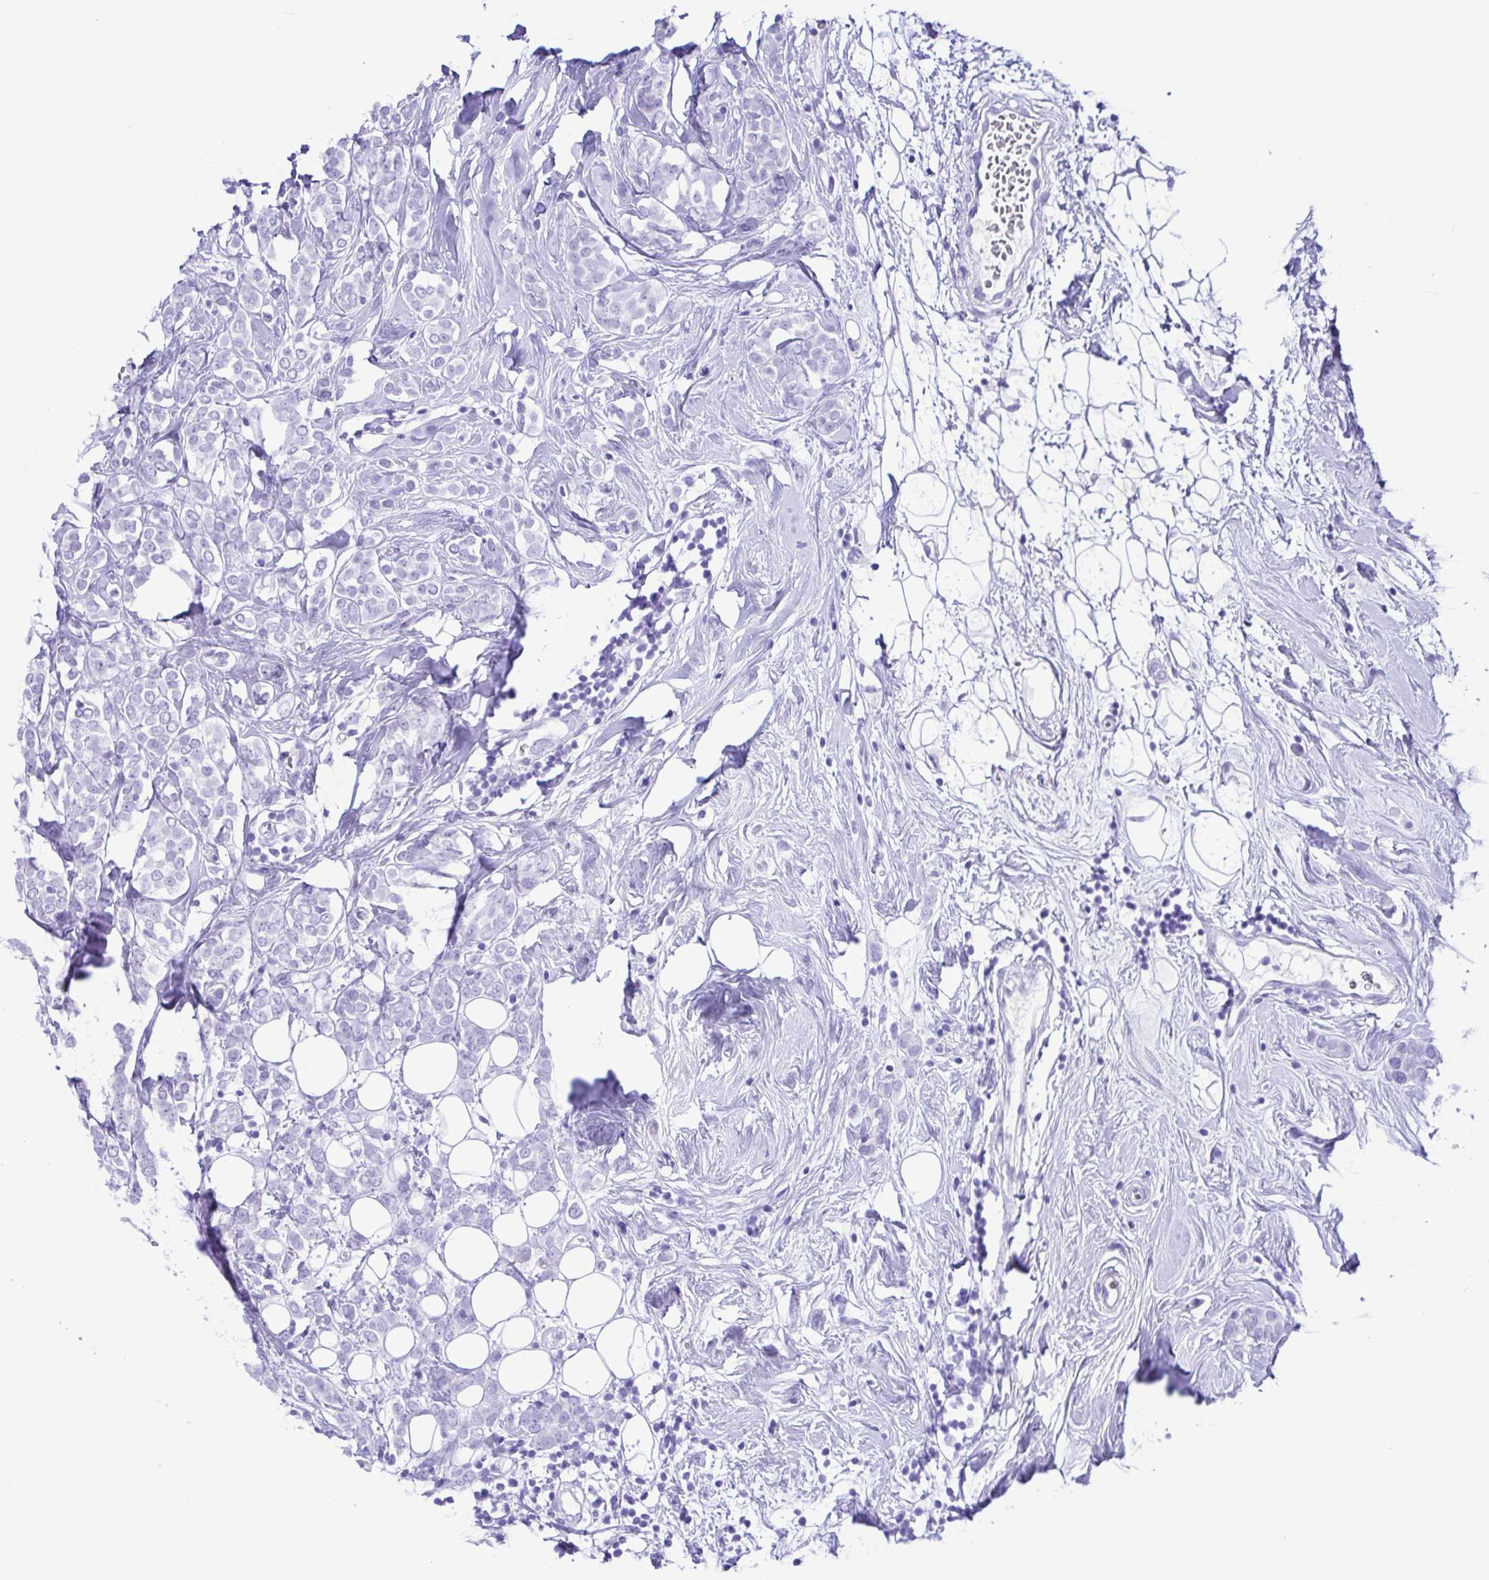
{"staining": {"intensity": "negative", "quantity": "none", "location": "none"}, "tissue": "breast cancer", "cell_type": "Tumor cells", "image_type": "cancer", "snomed": [{"axis": "morphology", "description": "Lobular carcinoma"}, {"axis": "topography", "description": "Breast"}], "caption": "Tumor cells are negative for brown protein staining in breast cancer.", "gene": "ERP27", "patient": {"sex": "female", "age": 49}}